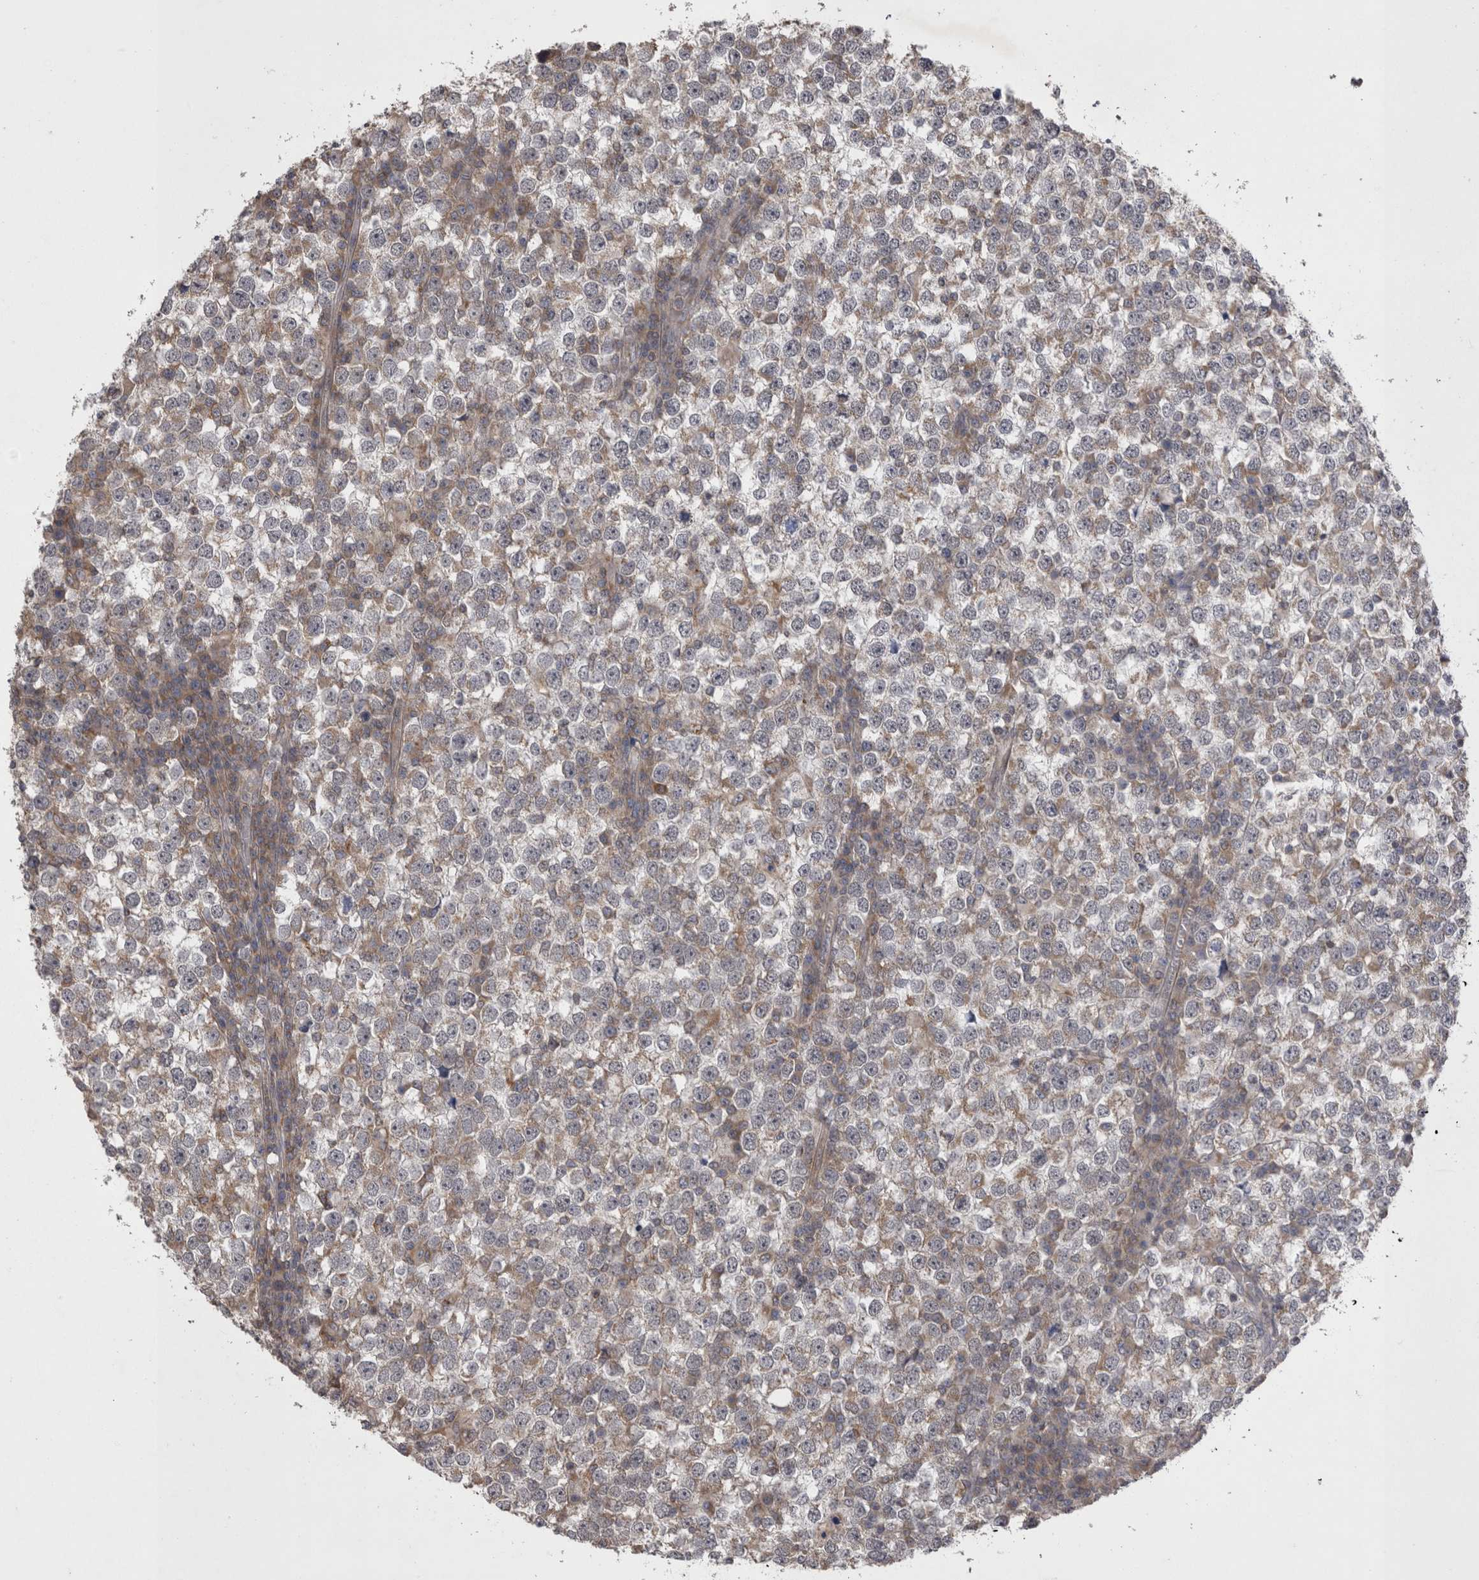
{"staining": {"intensity": "weak", "quantity": "<25%", "location": "cytoplasmic/membranous"}, "tissue": "testis cancer", "cell_type": "Tumor cells", "image_type": "cancer", "snomed": [{"axis": "morphology", "description": "Seminoma, NOS"}, {"axis": "topography", "description": "Testis"}], "caption": "This image is of testis seminoma stained with immunohistochemistry to label a protein in brown with the nuclei are counter-stained blue. There is no expression in tumor cells.", "gene": "TSPOAP1", "patient": {"sex": "male", "age": 65}}